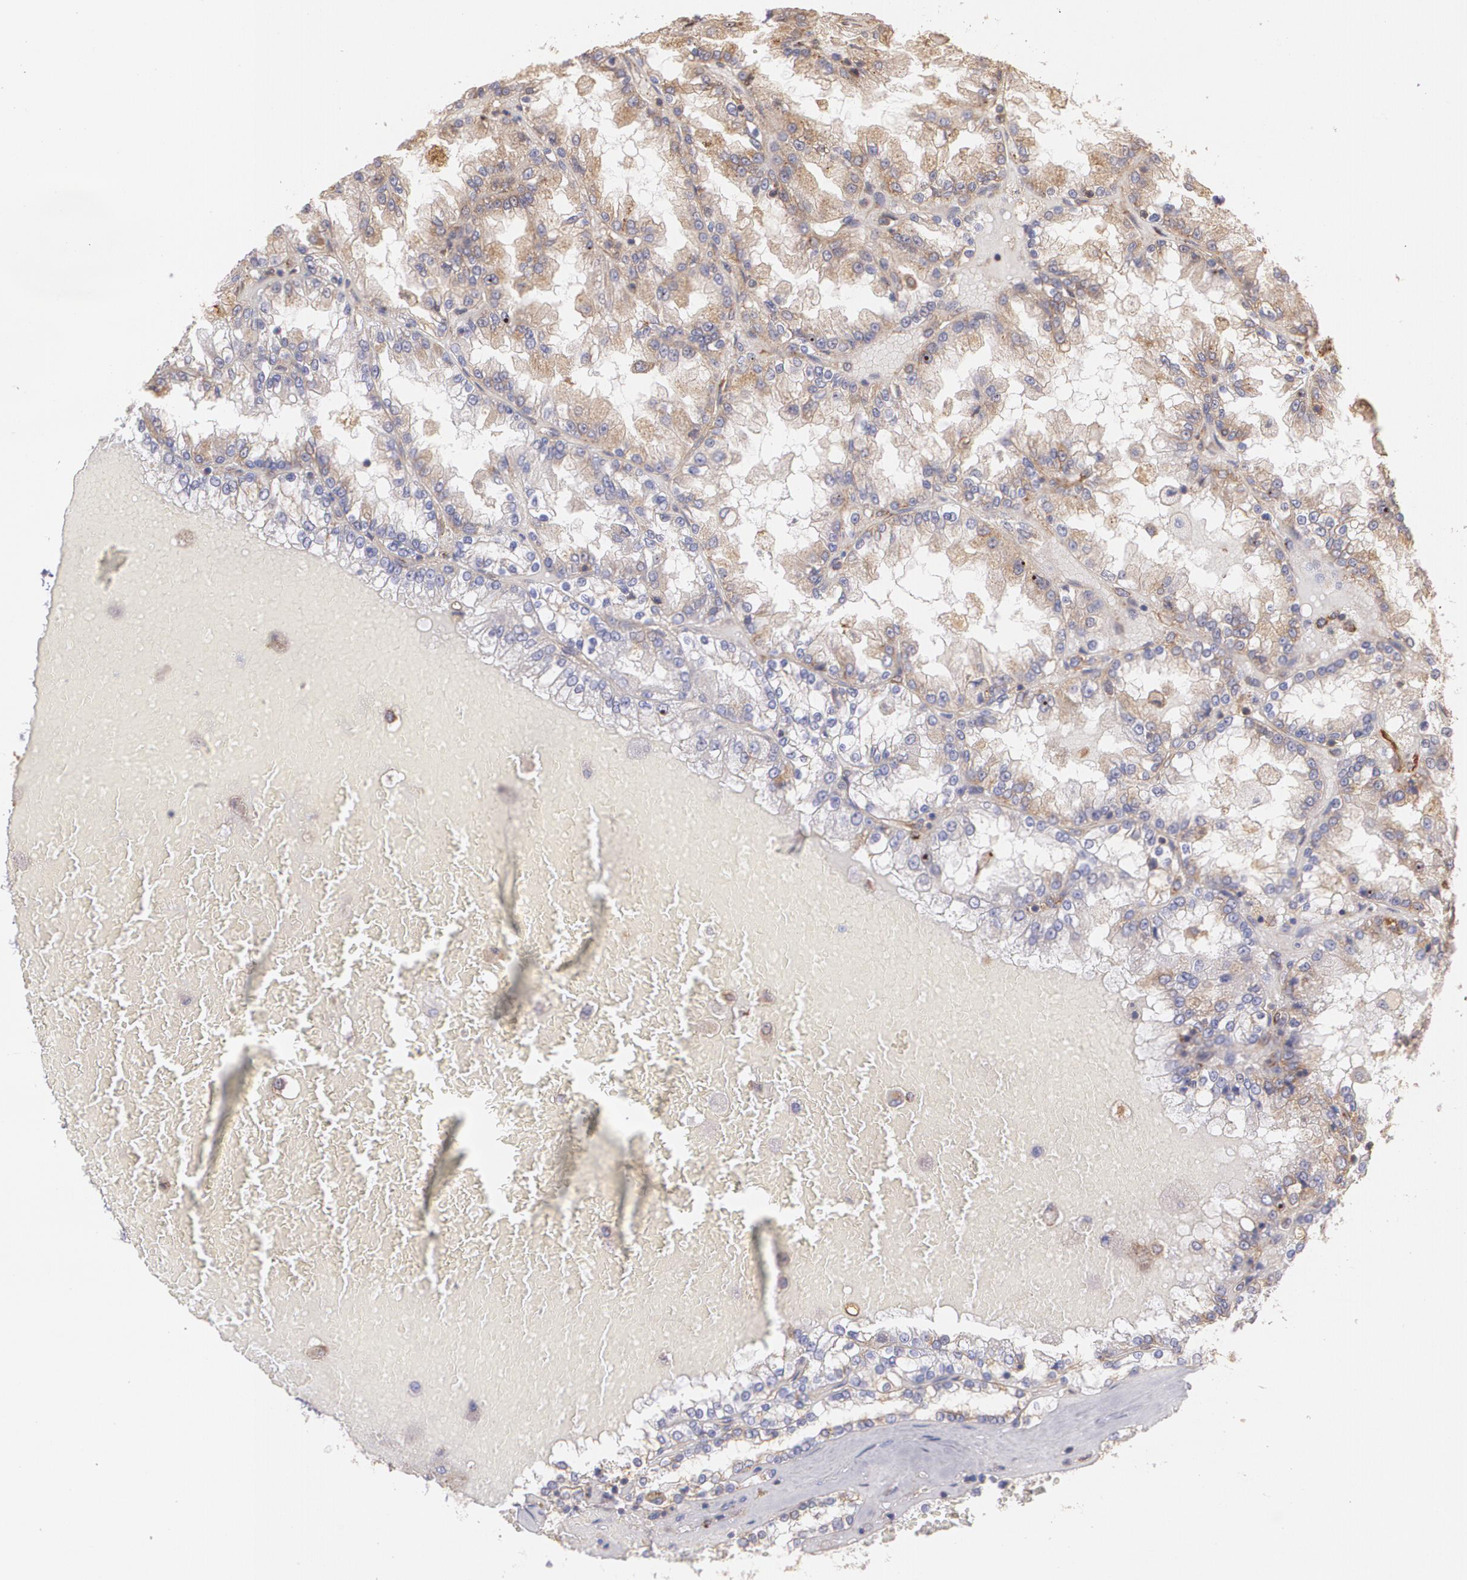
{"staining": {"intensity": "moderate", "quantity": ">75%", "location": "cytoplasmic/membranous"}, "tissue": "renal cancer", "cell_type": "Tumor cells", "image_type": "cancer", "snomed": [{"axis": "morphology", "description": "Adenocarcinoma, NOS"}, {"axis": "topography", "description": "Kidney"}], "caption": "The photomicrograph demonstrates staining of renal adenocarcinoma, revealing moderate cytoplasmic/membranous protein staining (brown color) within tumor cells. (DAB IHC with brightfield microscopy, high magnification).", "gene": "ECE1", "patient": {"sex": "female", "age": 56}}